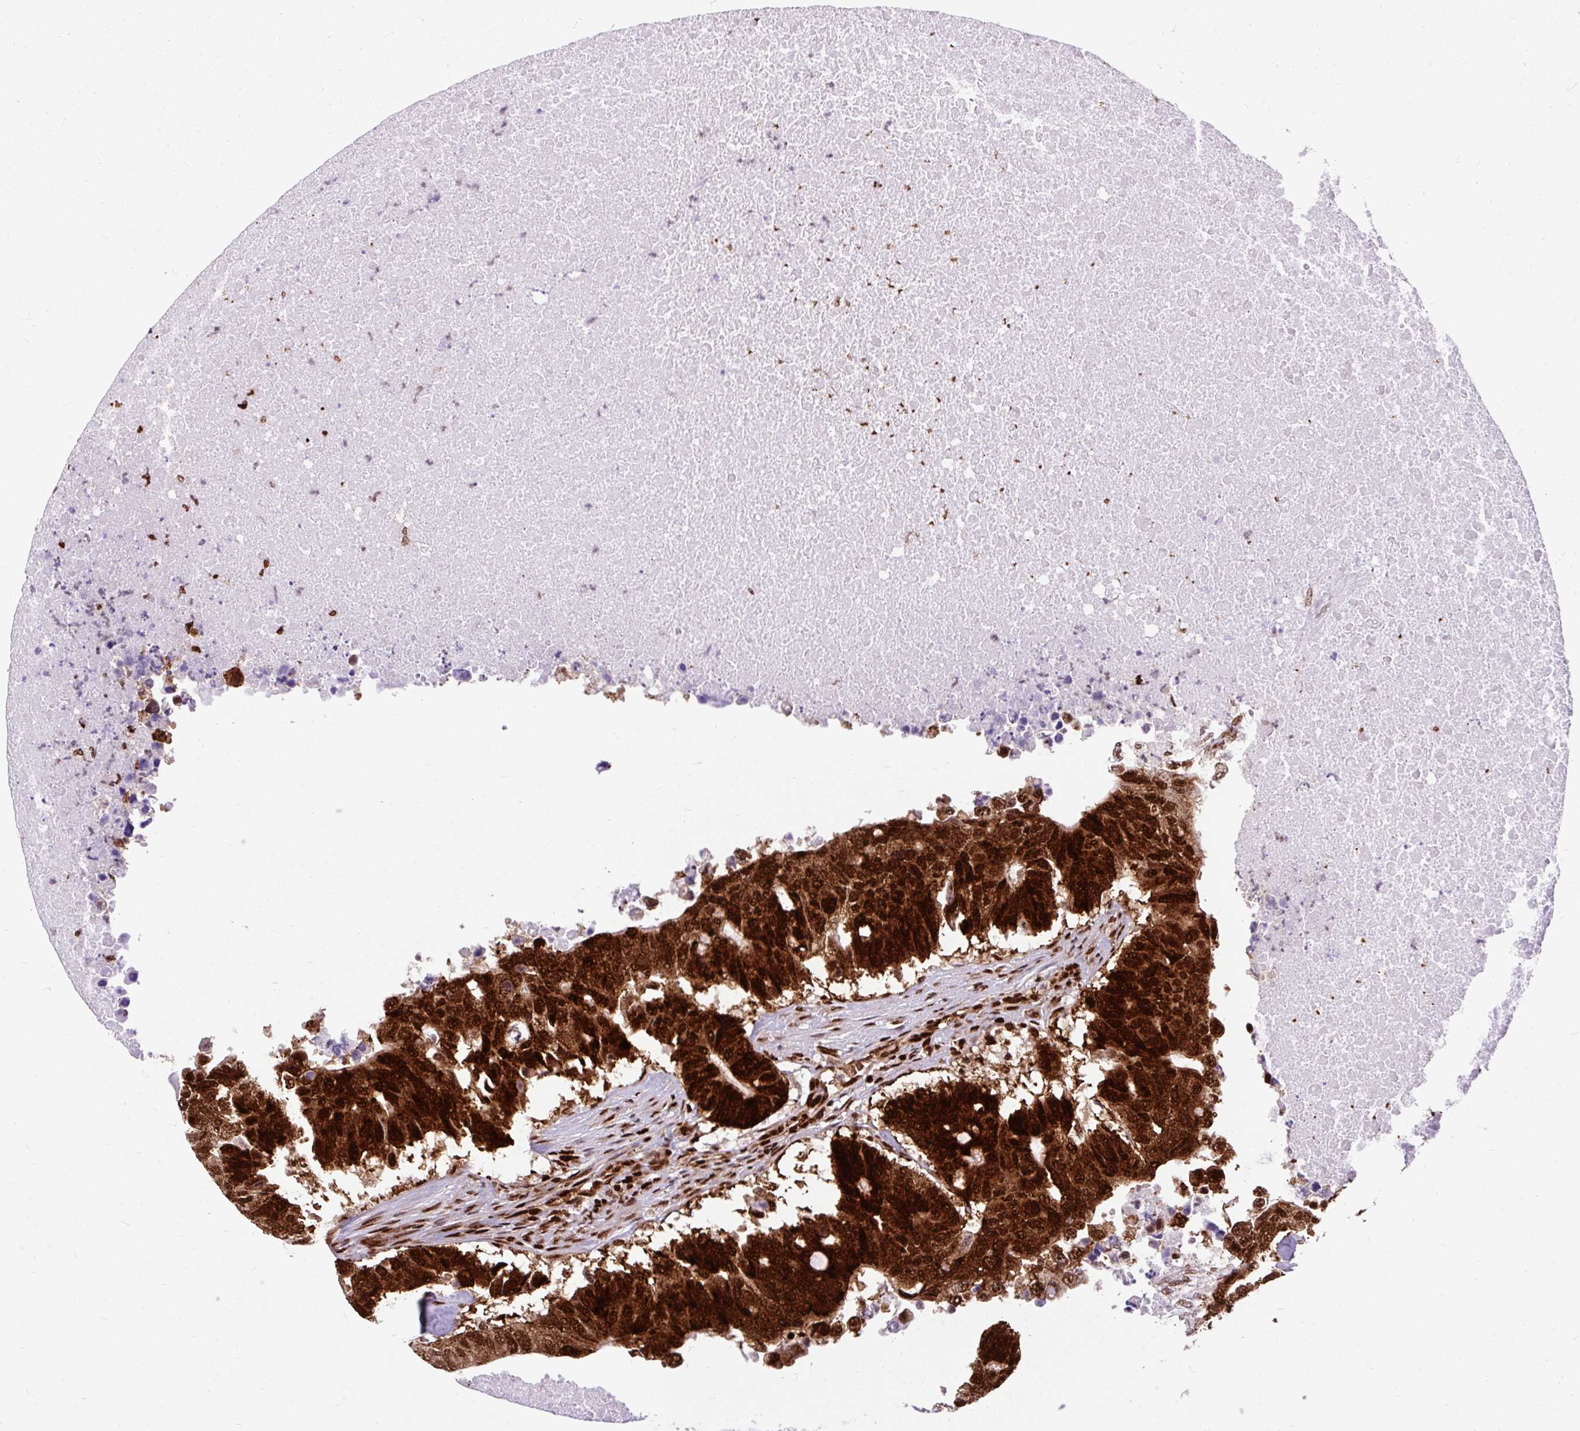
{"staining": {"intensity": "strong", "quantity": ">75%", "location": "cytoplasmic/membranous,nuclear"}, "tissue": "colorectal cancer", "cell_type": "Tumor cells", "image_type": "cancer", "snomed": [{"axis": "morphology", "description": "Adenocarcinoma, NOS"}, {"axis": "topography", "description": "Colon"}], "caption": "Colorectal cancer (adenocarcinoma) stained for a protein demonstrates strong cytoplasmic/membranous and nuclear positivity in tumor cells.", "gene": "FUS", "patient": {"sex": "male", "age": 71}}